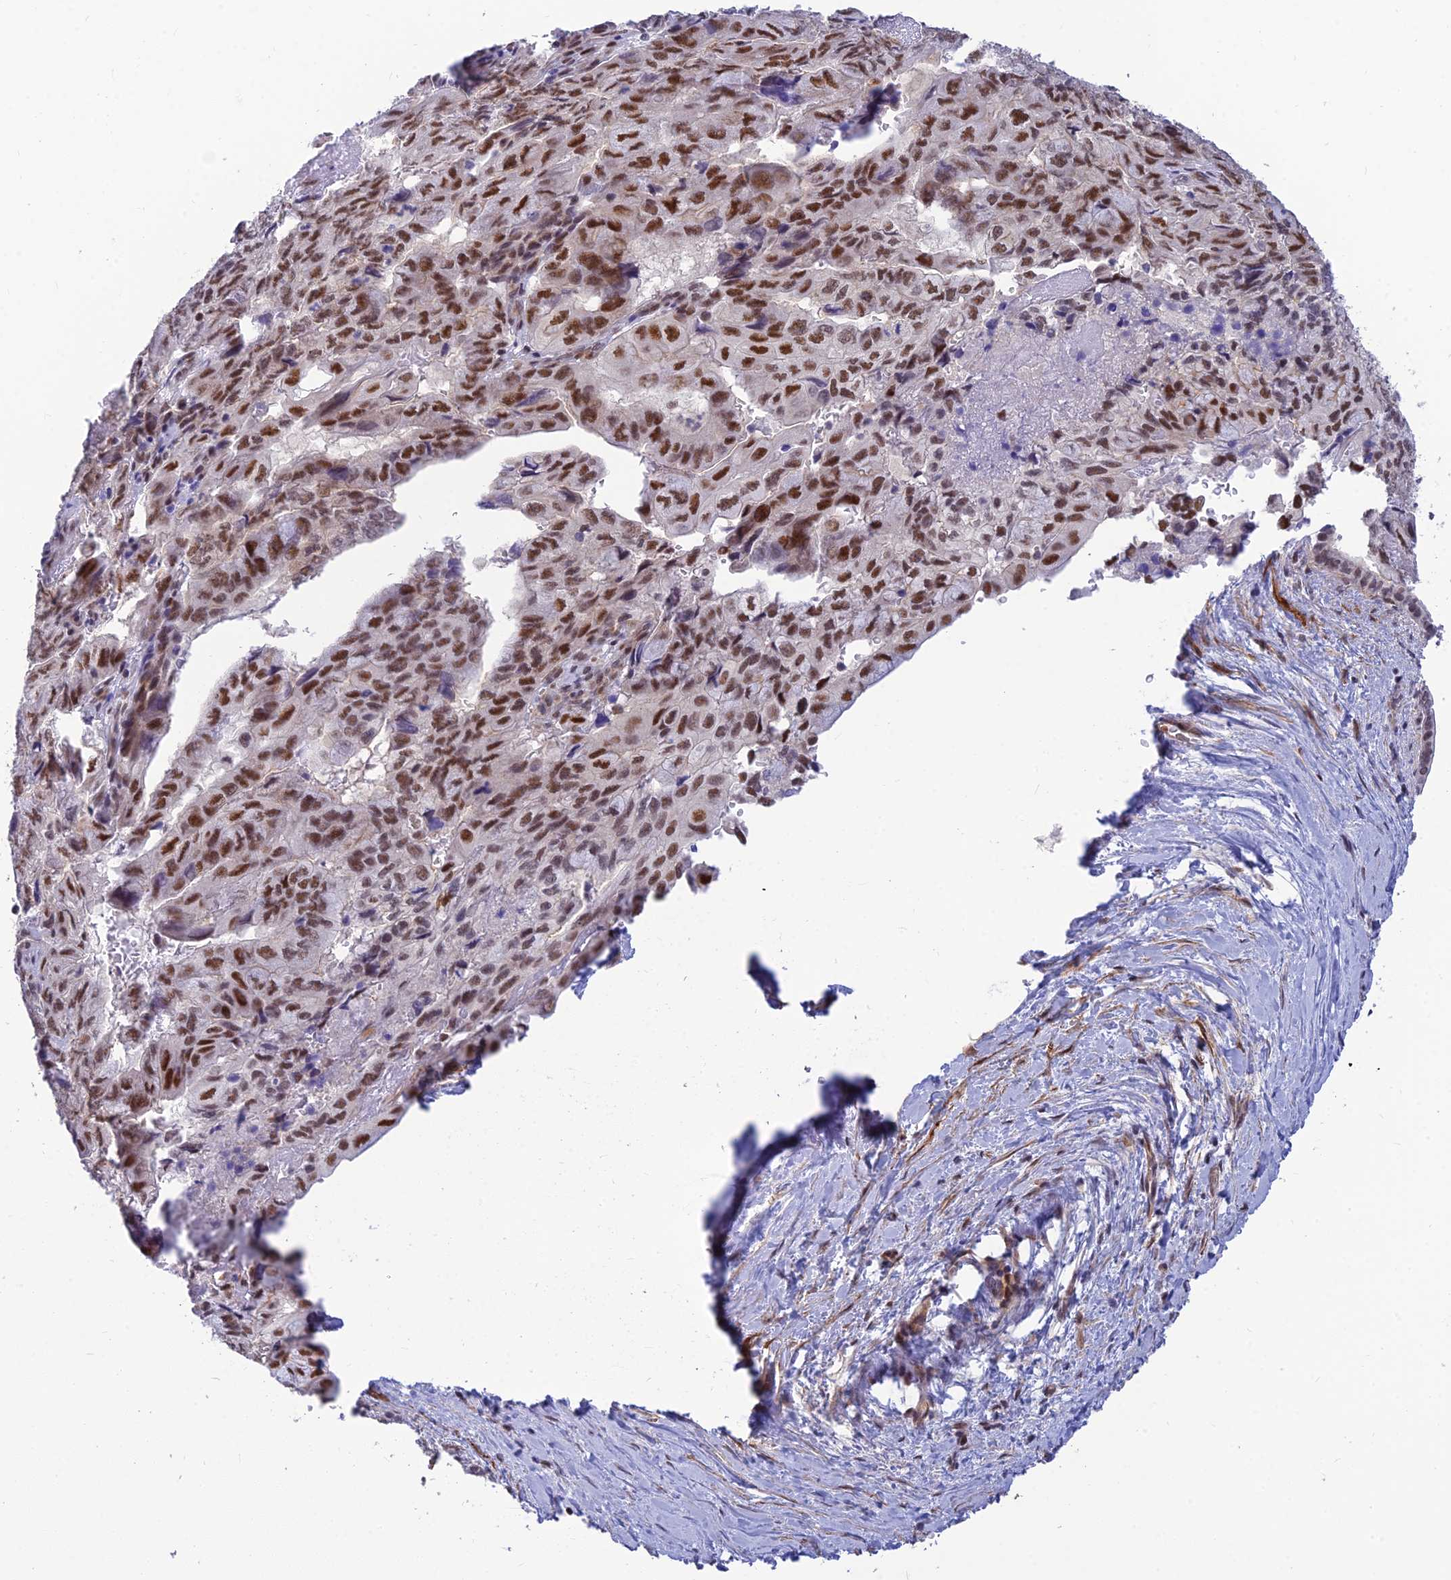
{"staining": {"intensity": "strong", "quantity": ">75%", "location": "nuclear"}, "tissue": "pancreatic cancer", "cell_type": "Tumor cells", "image_type": "cancer", "snomed": [{"axis": "morphology", "description": "Adenocarcinoma, NOS"}, {"axis": "topography", "description": "Pancreas"}], "caption": "A photomicrograph of pancreatic adenocarcinoma stained for a protein demonstrates strong nuclear brown staining in tumor cells.", "gene": "CLK4", "patient": {"sex": "male", "age": 51}}